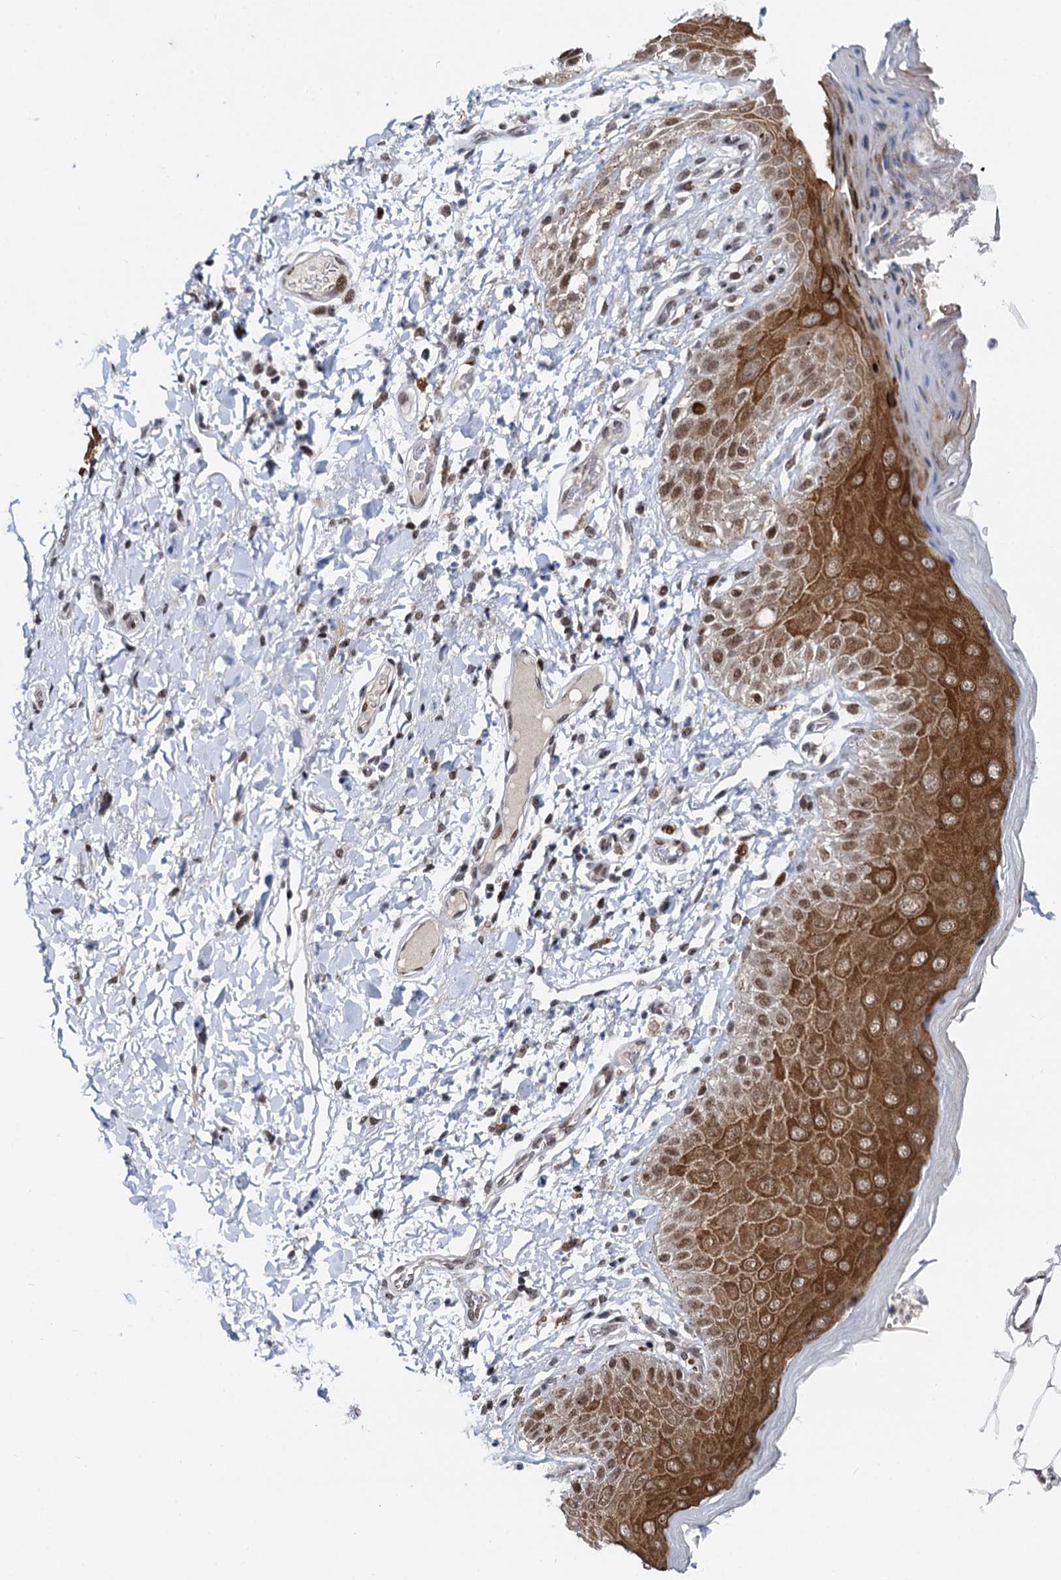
{"staining": {"intensity": "moderate", "quantity": ">75%", "location": "cytoplasmic/membranous,nuclear"}, "tissue": "skin", "cell_type": "Epidermal cells", "image_type": "normal", "snomed": [{"axis": "morphology", "description": "Normal tissue, NOS"}, {"axis": "topography", "description": "Anal"}], "caption": "A medium amount of moderate cytoplasmic/membranous,nuclear positivity is present in approximately >75% of epidermal cells in benign skin.", "gene": "RUFY2", "patient": {"sex": "male", "age": 44}}